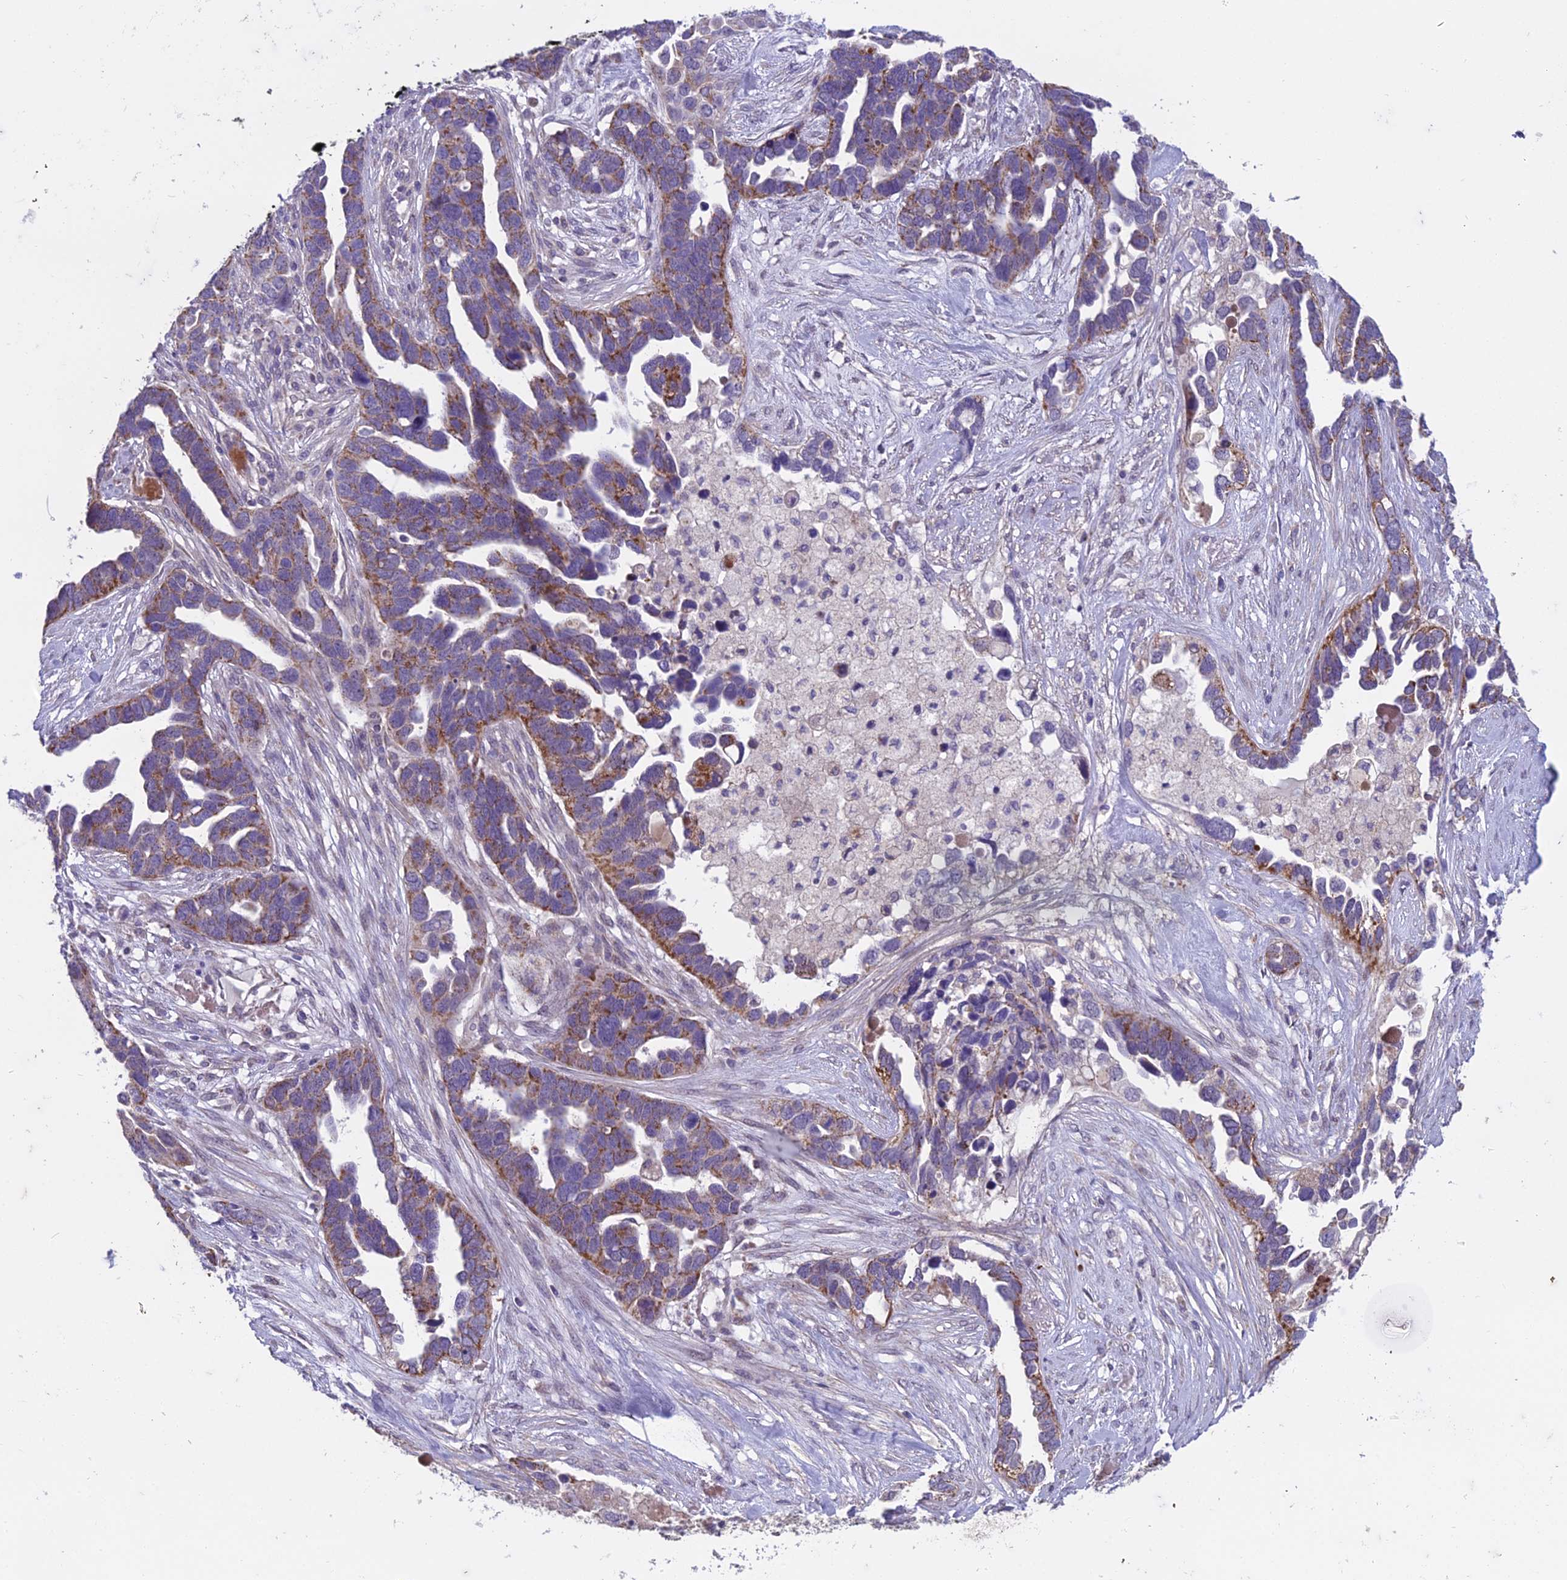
{"staining": {"intensity": "moderate", "quantity": "25%-75%", "location": "cytoplasmic/membranous"}, "tissue": "ovarian cancer", "cell_type": "Tumor cells", "image_type": "cancer", "snomed": [{"axis": "morphology", "description": "Cystadenocarcinoma, serous, NOS"}, {"axis": "topography", "description": "Ovary"}], "caption": "Serous cystadenocarcinoma (ovarian) tissue demonstrates moderate cytoplasmic/membranous expression in about 25%-75% of tumor cells", "gene": "DUS2", "patient": {"sex": "female", "age": 54}}